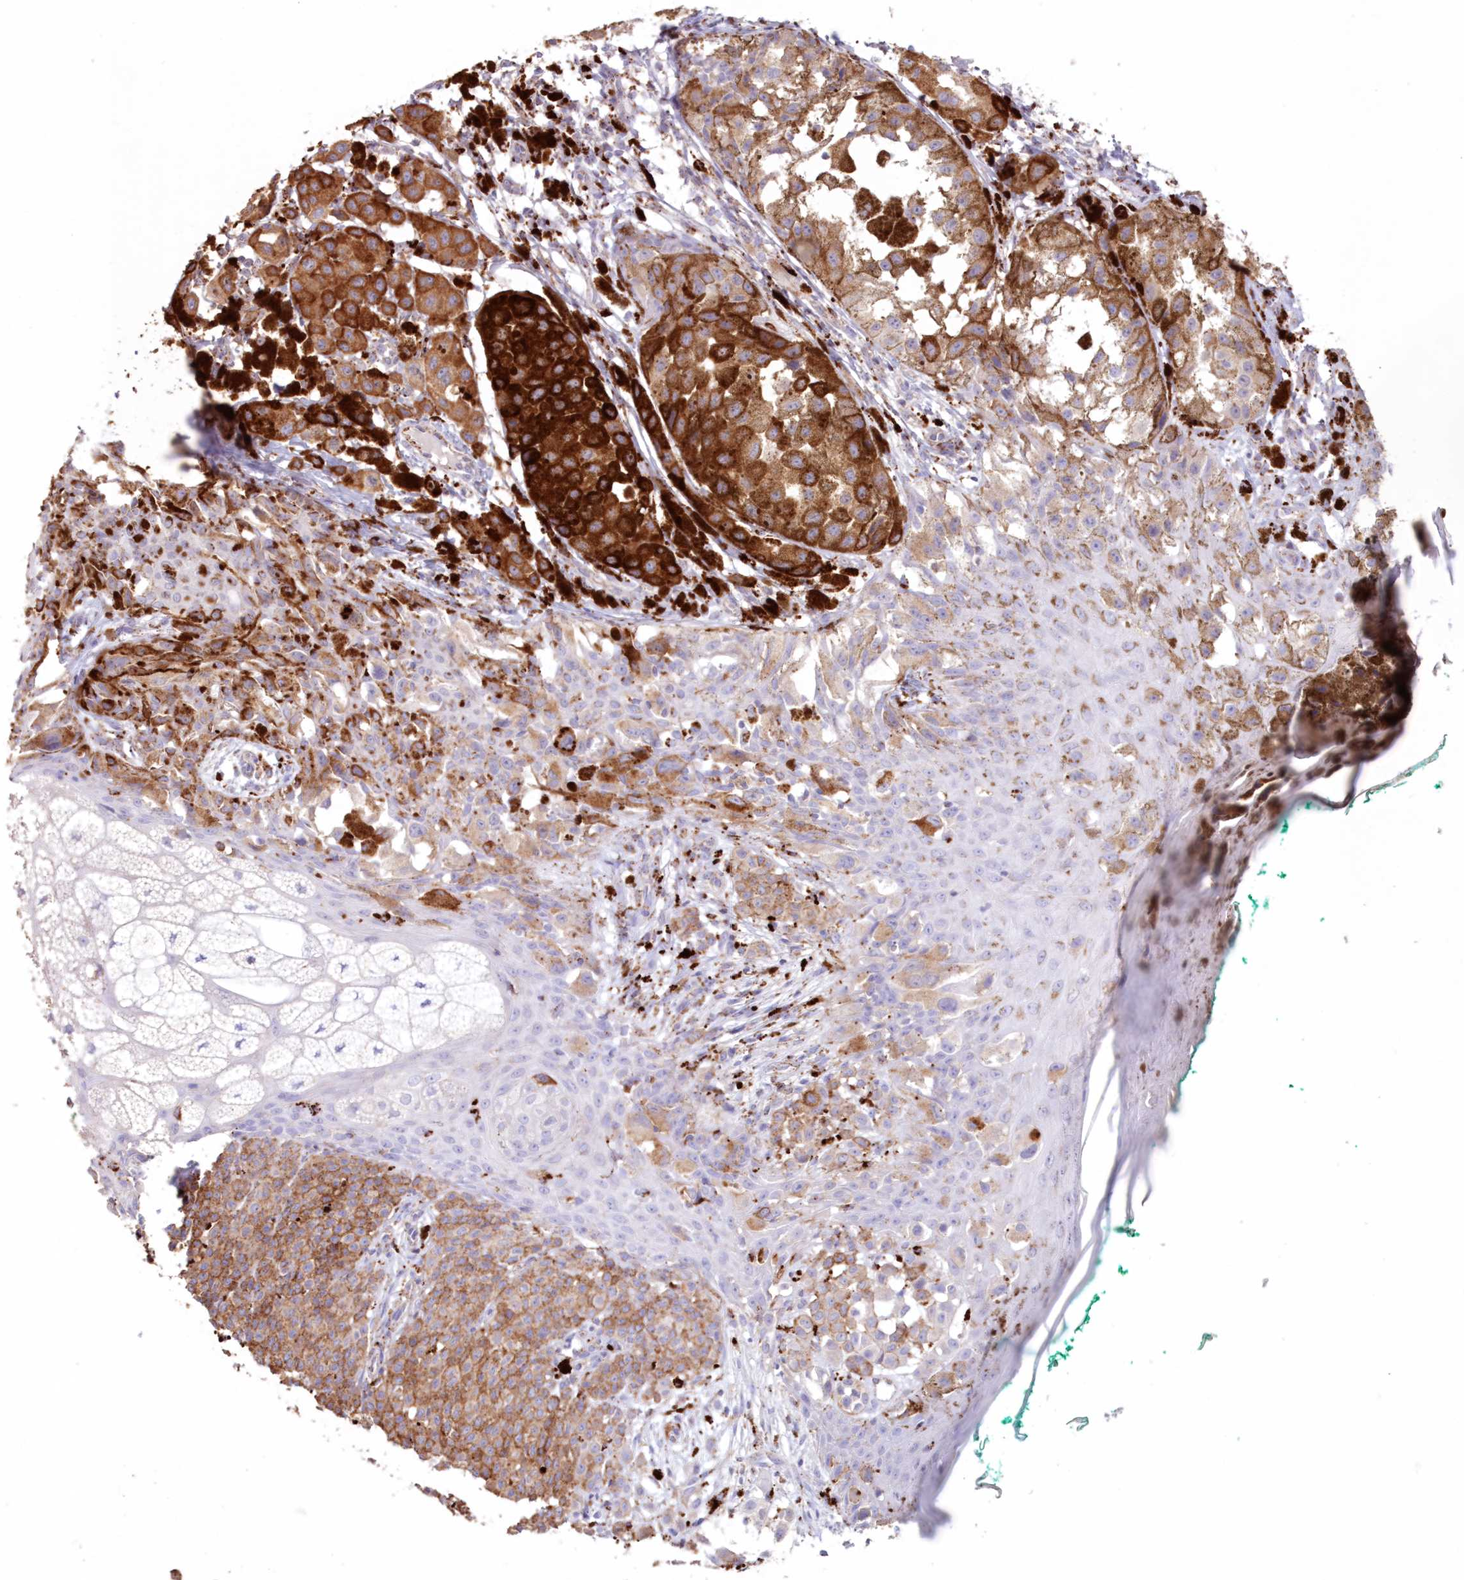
{"staining": {"intensity": "strong", "quantity": "25%-75%", "location": "cytoplasmic/membranous"}, "tissue": "melanoma", "cell_type": "Tumor cells", "image_type": "cancer", "snomed": [{"axis": "morphology", "description": "Malignant melanoma, NOS"}, {"axis": "topography", "description": "Skin of leg"}], "caption": "Immunohistochemistry (IHC) staining of malignant melanoma, which reveals high levels of strong cytoplasmic/membranous staining in approximately 25%-75% of tumor cells indicating strong cytoplasmic/membranous protein staining. The staining was performed using DAB (3,3'-diaminobenzidine) (brown) for protein detection and nuclei were counterstained in hematoxylin (blue).", "gene": "TPP1", "patient": {"sex": "female", "age": 72}}